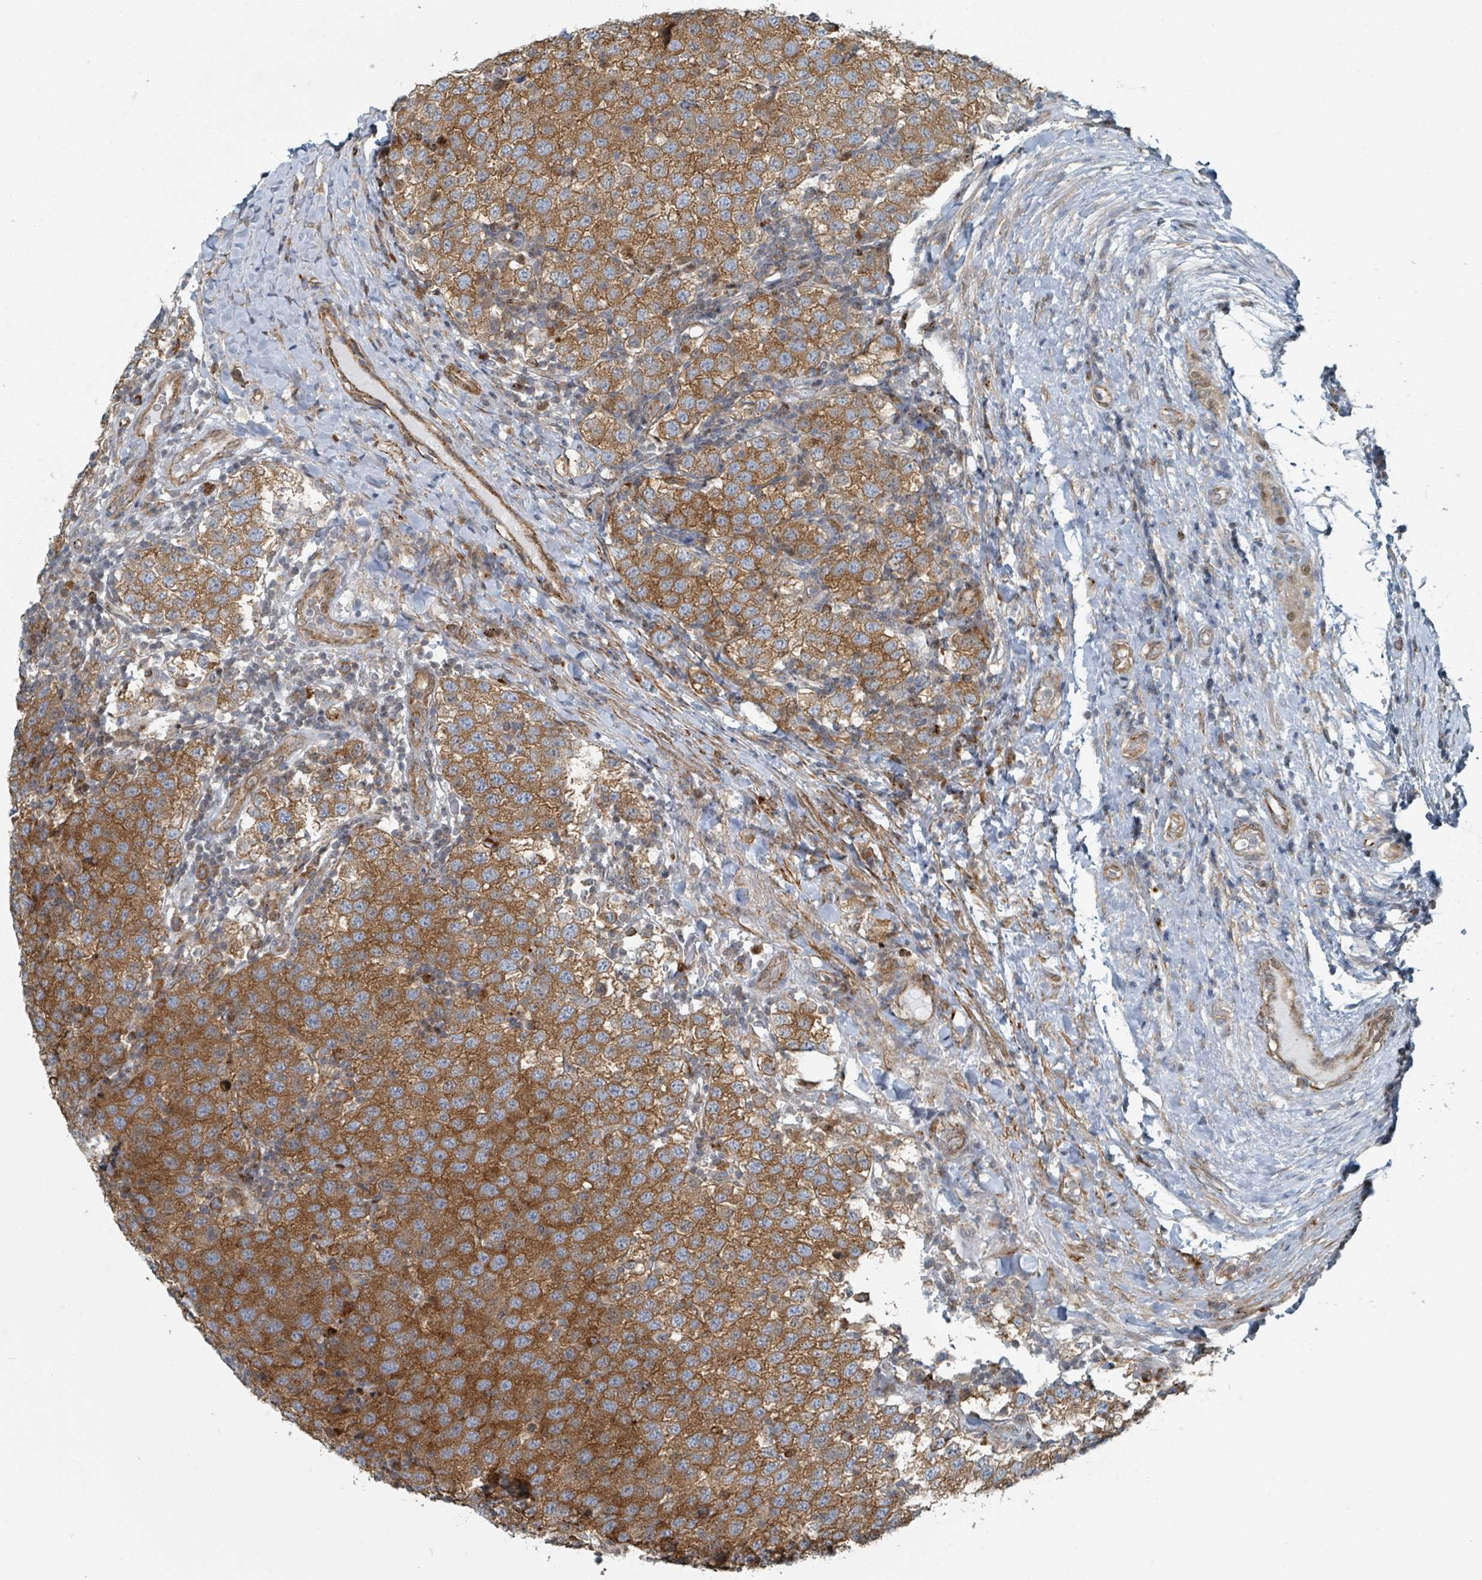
{"staining": {"intensity": "strong", "quantity": ">75%", "location": "cytoplasmic/membranous"}, "tissue": "testis cancer", "cell_type": "Tumor cells", "image_type": "cancer", "snomed": [{"axis": "morphology", "description": "Seminoma, NOS"}, {"axis": "topography", "description": "Testis"}], "caption": "Tumor cells show high levels of strong cytoplasmic/membranous positivity in about >75% of cells in testis seminoma.", "gene": "RHPN2", "patient": {"sex": "male", "age": 34}}